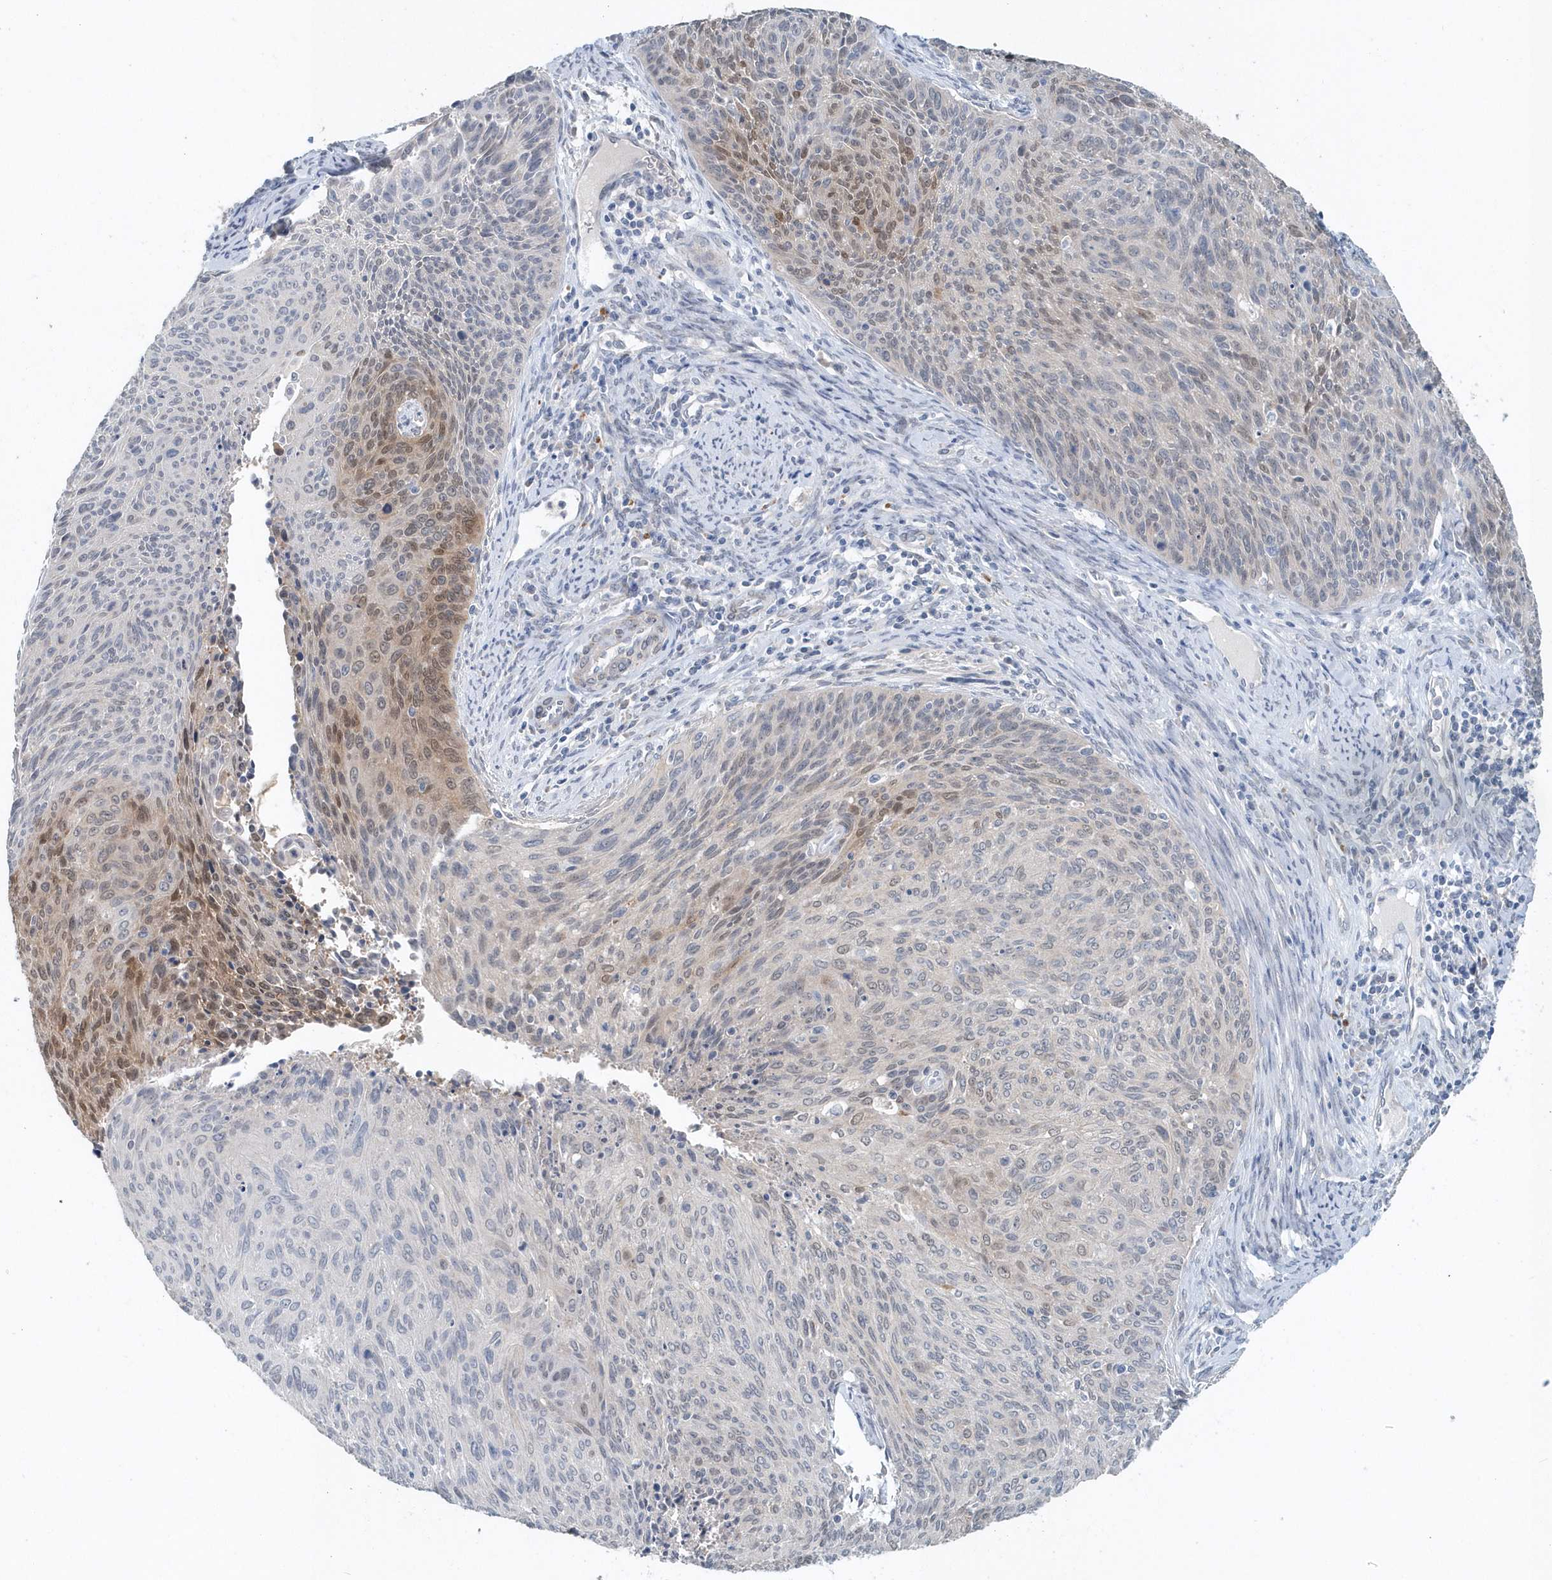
{"staining": {"intensity": "moderate", "quantity": "<25%", "location": "nuclear"}, "tissue": "cervical cancer", "cell_type": "Tumor cells", "image_type": "cancer", "snomed": [{"axis": "morphology", "description": "Squamous cell carcinoma, NOS"}, {"axis": "topography", "description": "Cervix"}], "caption": "Immunohistochemistry of human cervical squamous cell carcinoma reveals low levels of moderate nuclear positivity in about <25% of tumor cells.", "gene": "PFN2", "patient": {"sex": "female", "age": 55}}